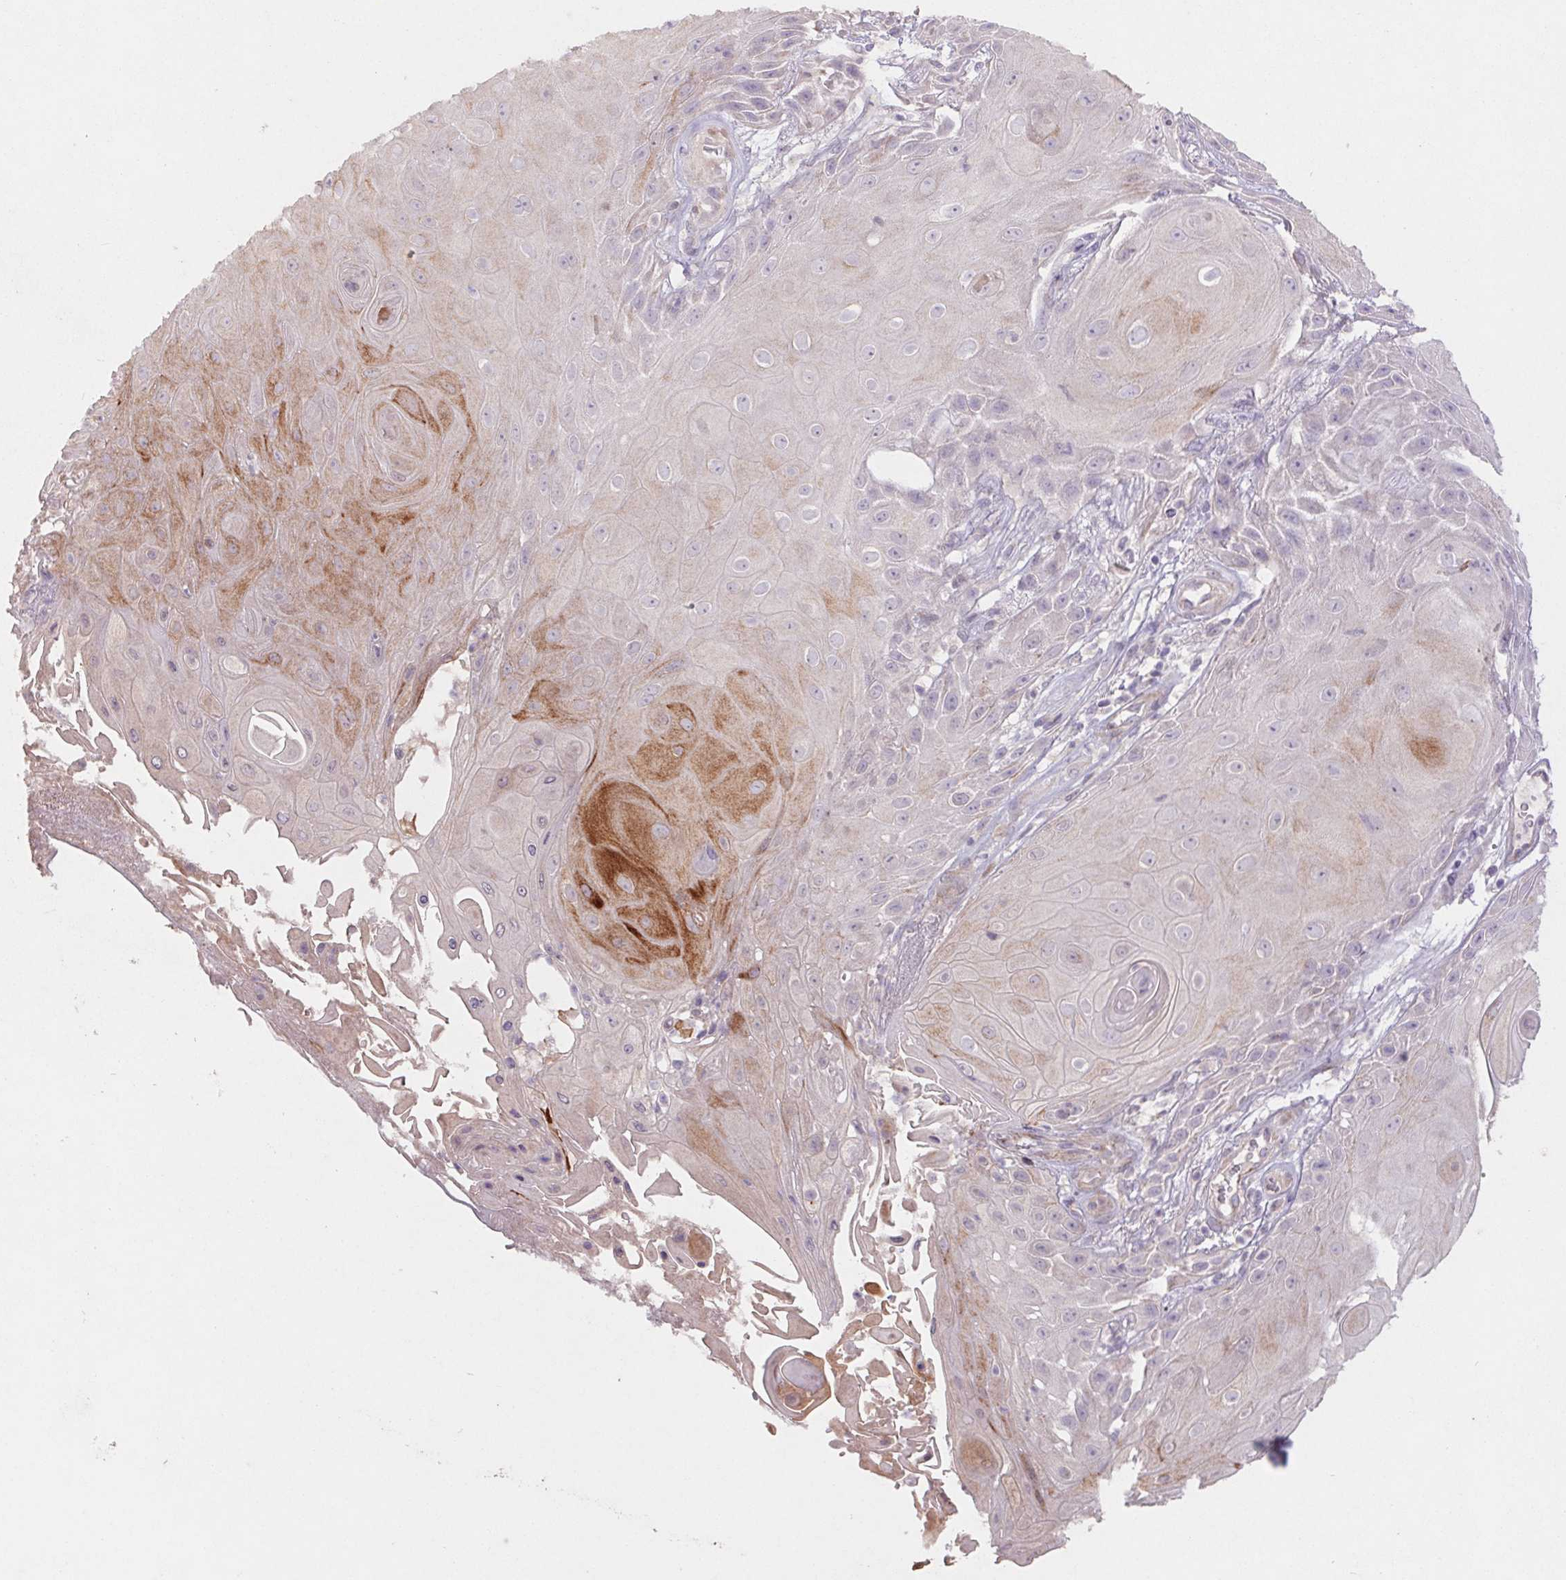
{"staining": {"intensity": "moderate", "quantity": "25%-75%", "location": "cytoplasmic/membranous"}, "tissue": "skin cancer", "cell_type": "Tumor cells", "image_type": "cancer", "snomed": [{"axis": "morphology", "description": "Squamous cell carcinoma, NOS"}, {"axis": "topography", "description": "Skin"}], "caption": "Skin cancer stained with a protein marker reveals moderate staining in tumor cells.", "gene": "GRM2", "patient": {"sex": "male", "age": 62}}